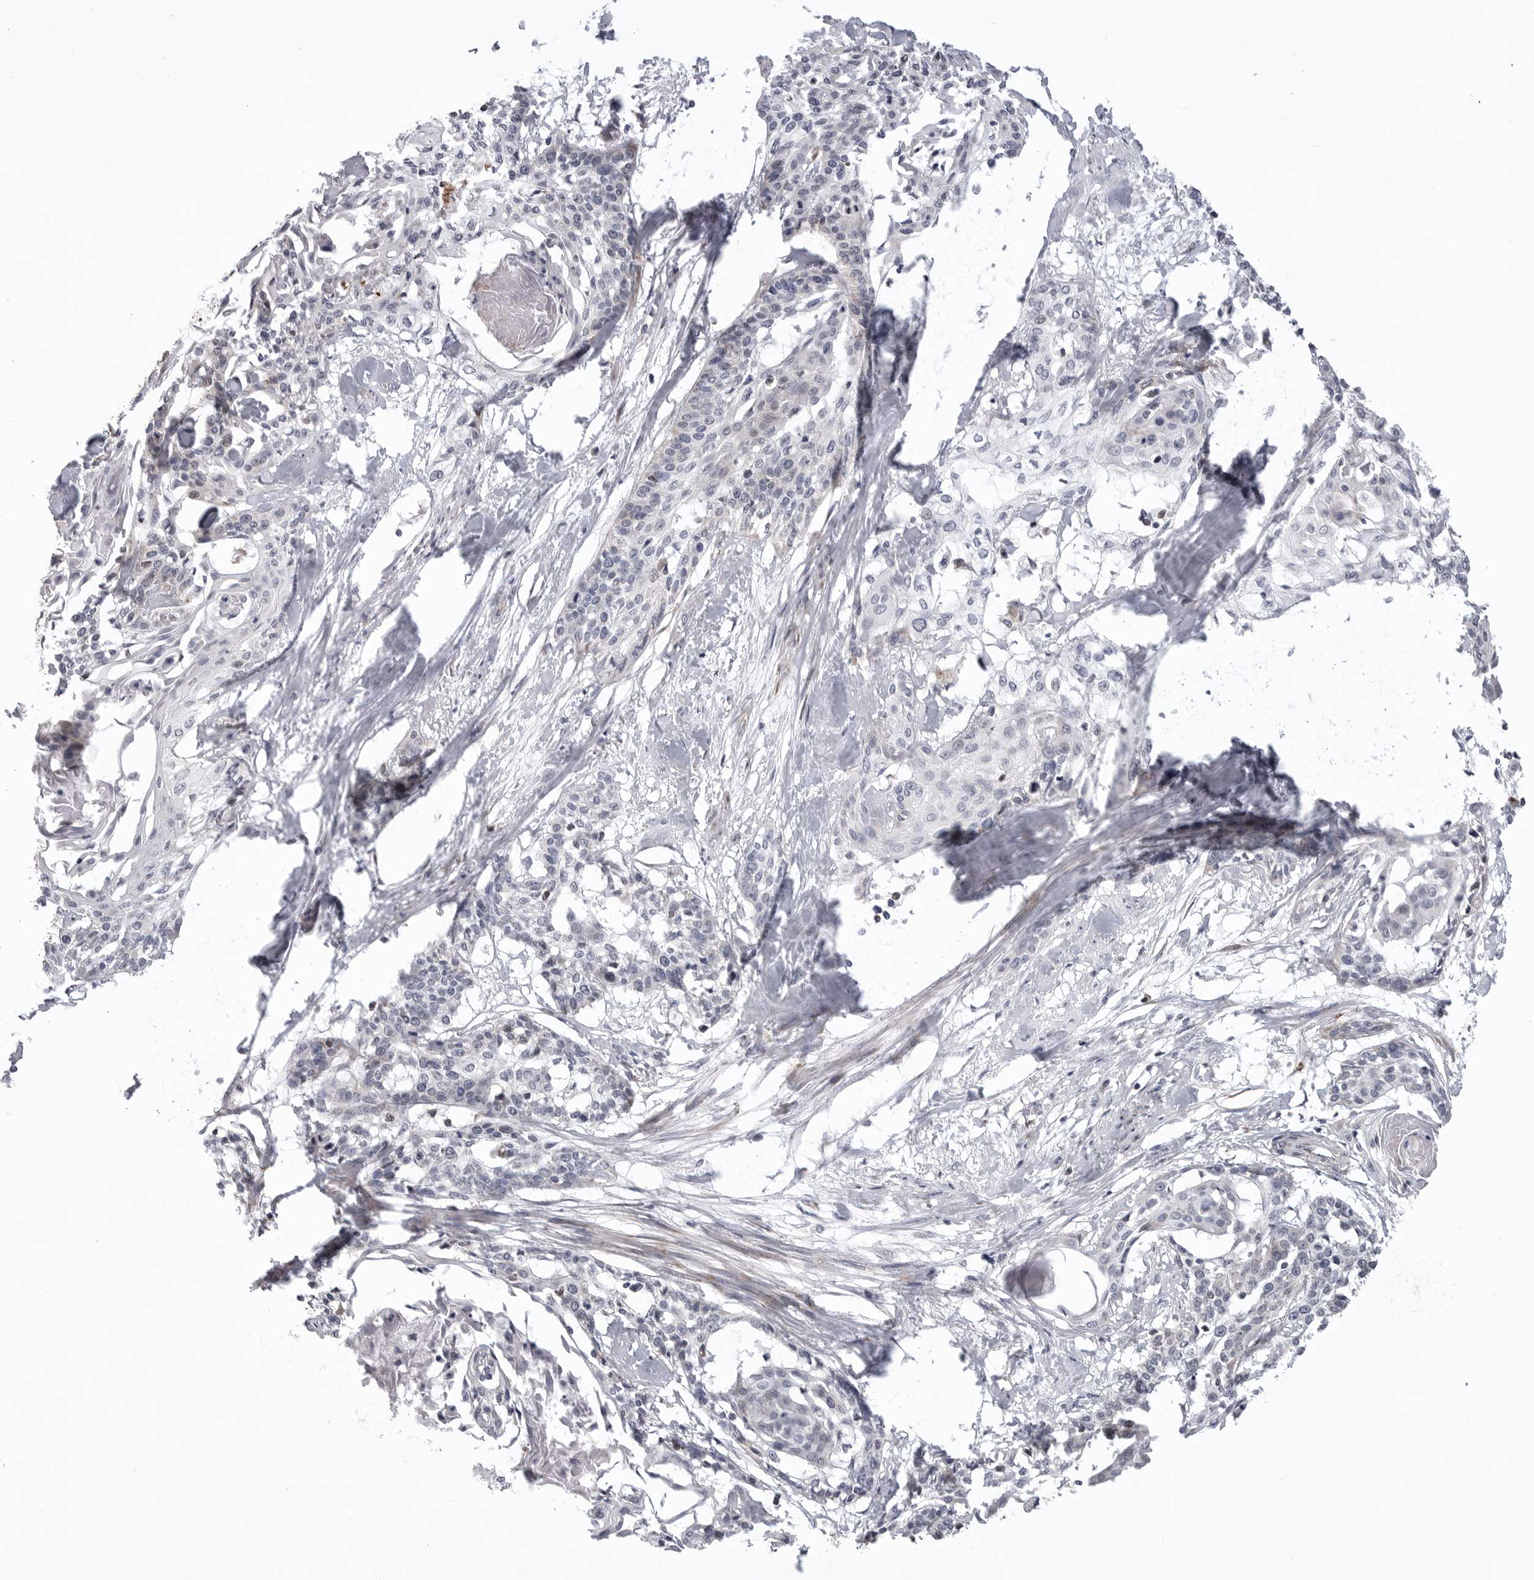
{"staining": {"intensity": "negative", "quantity": "none", "location": "none"}, "tissue": "cervical cancer", "cell_type": "Tumor cells", "image_type": "cancer", "snomed": [{"axis": "morphology", "description": "Squamous cell carcinoma, NOS"}, {"axis": "topography", "description": "Cervix"}], "caption": "A high-resolution photomicrograph shows immunohistochemistry staining of cervical cancer, which reveals no significant expression in tumor cells.", "gene": "CDK20", "patient": {"sex": "female", "age": 57}}